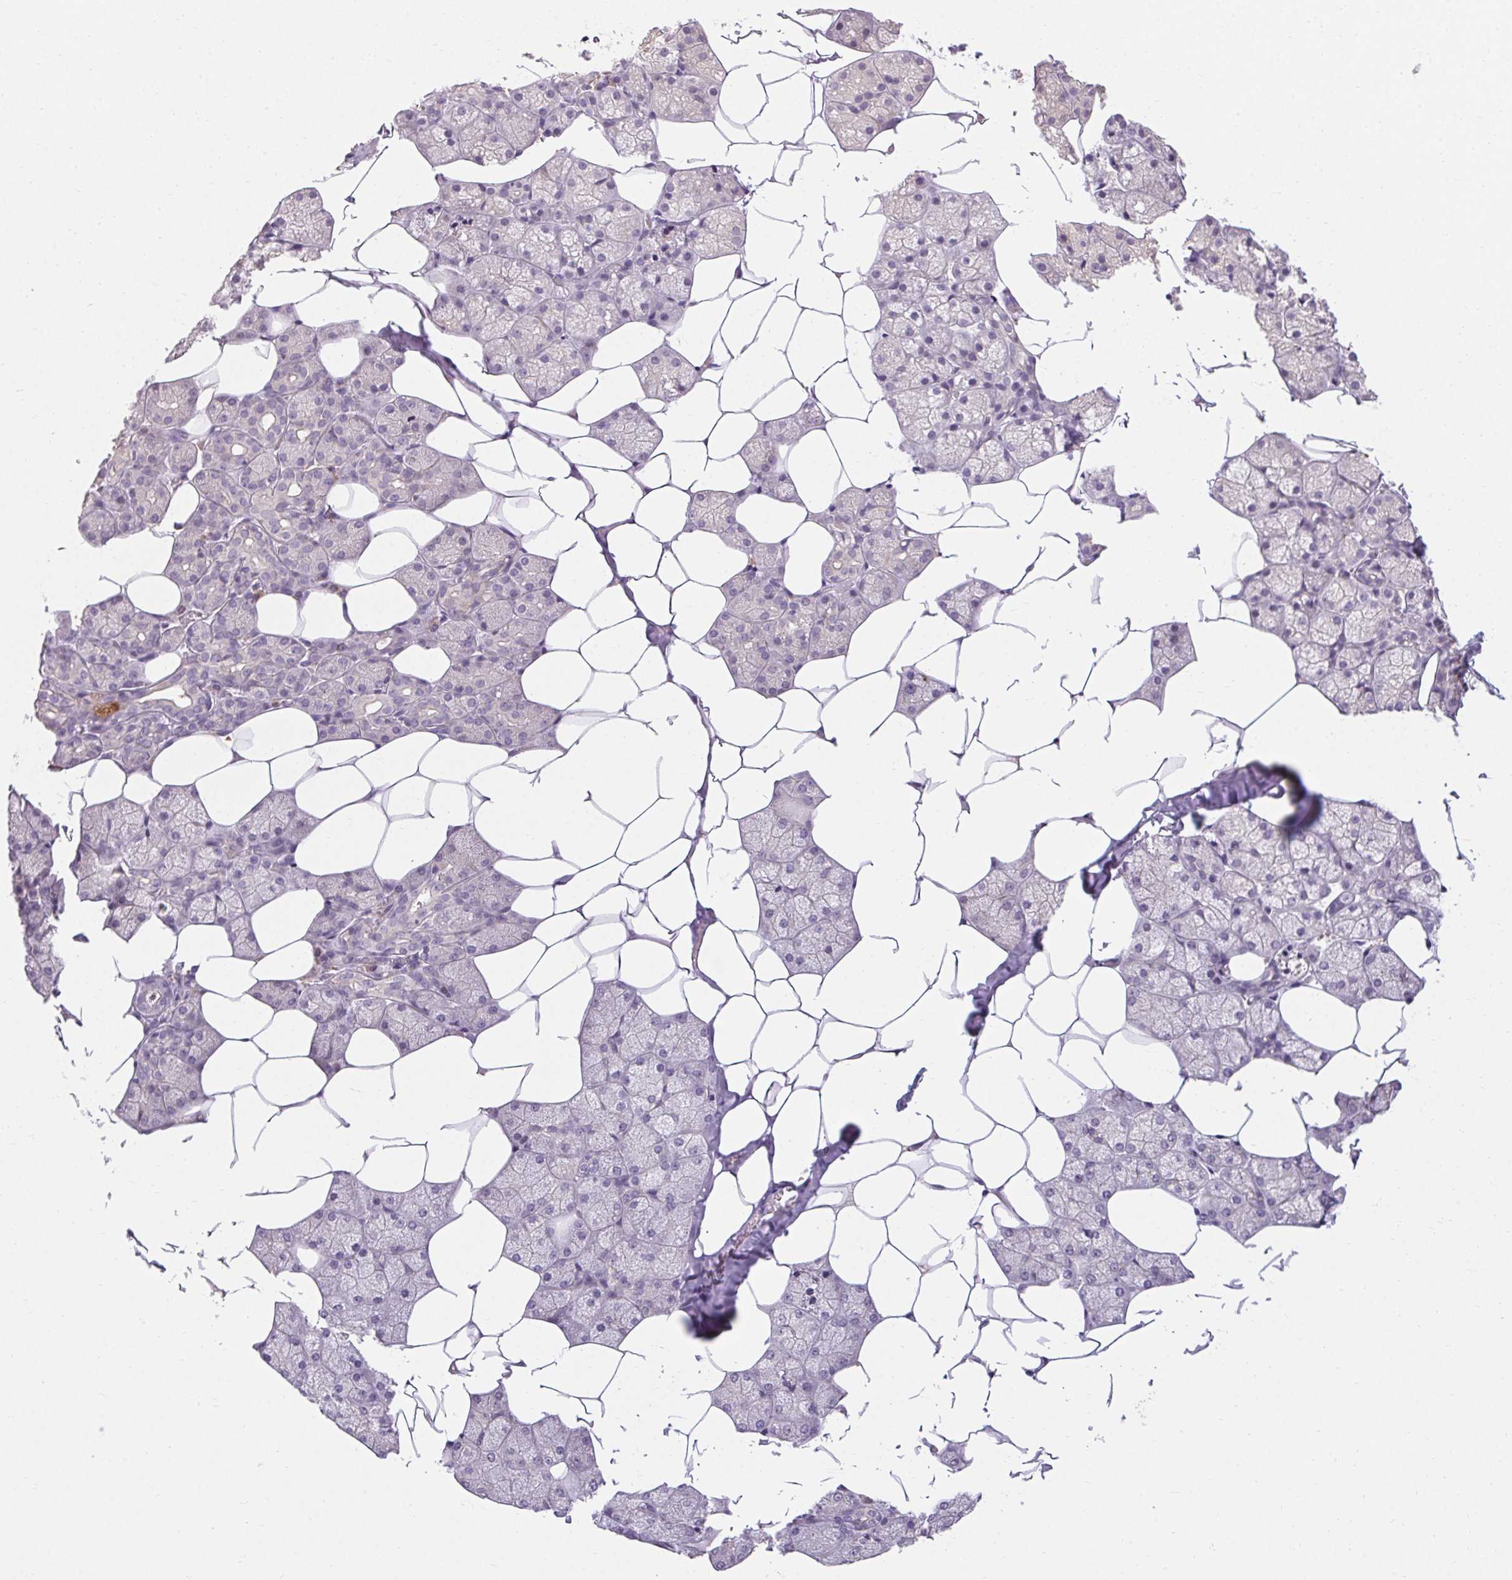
{"staining": {"intensity": "negative", "quantity": "none", "location": "none"}, "tissue": "salivary gland", "cell_type": "Glandular cells", "image_type": "normal", "snomed": [{"axis": "morphology", "description": "Normal tissue, NOS"}, {"axis": "topography", "description": "Salivary gland"}], "caption": "Immunohistochemistry (IHC) histopathology image of benign salivary gland stained for a protein (brown), which reveals no positivity in glandular cells.", "gene": "TMEM52B", "patient": {"sex": "female", "age": 43}}